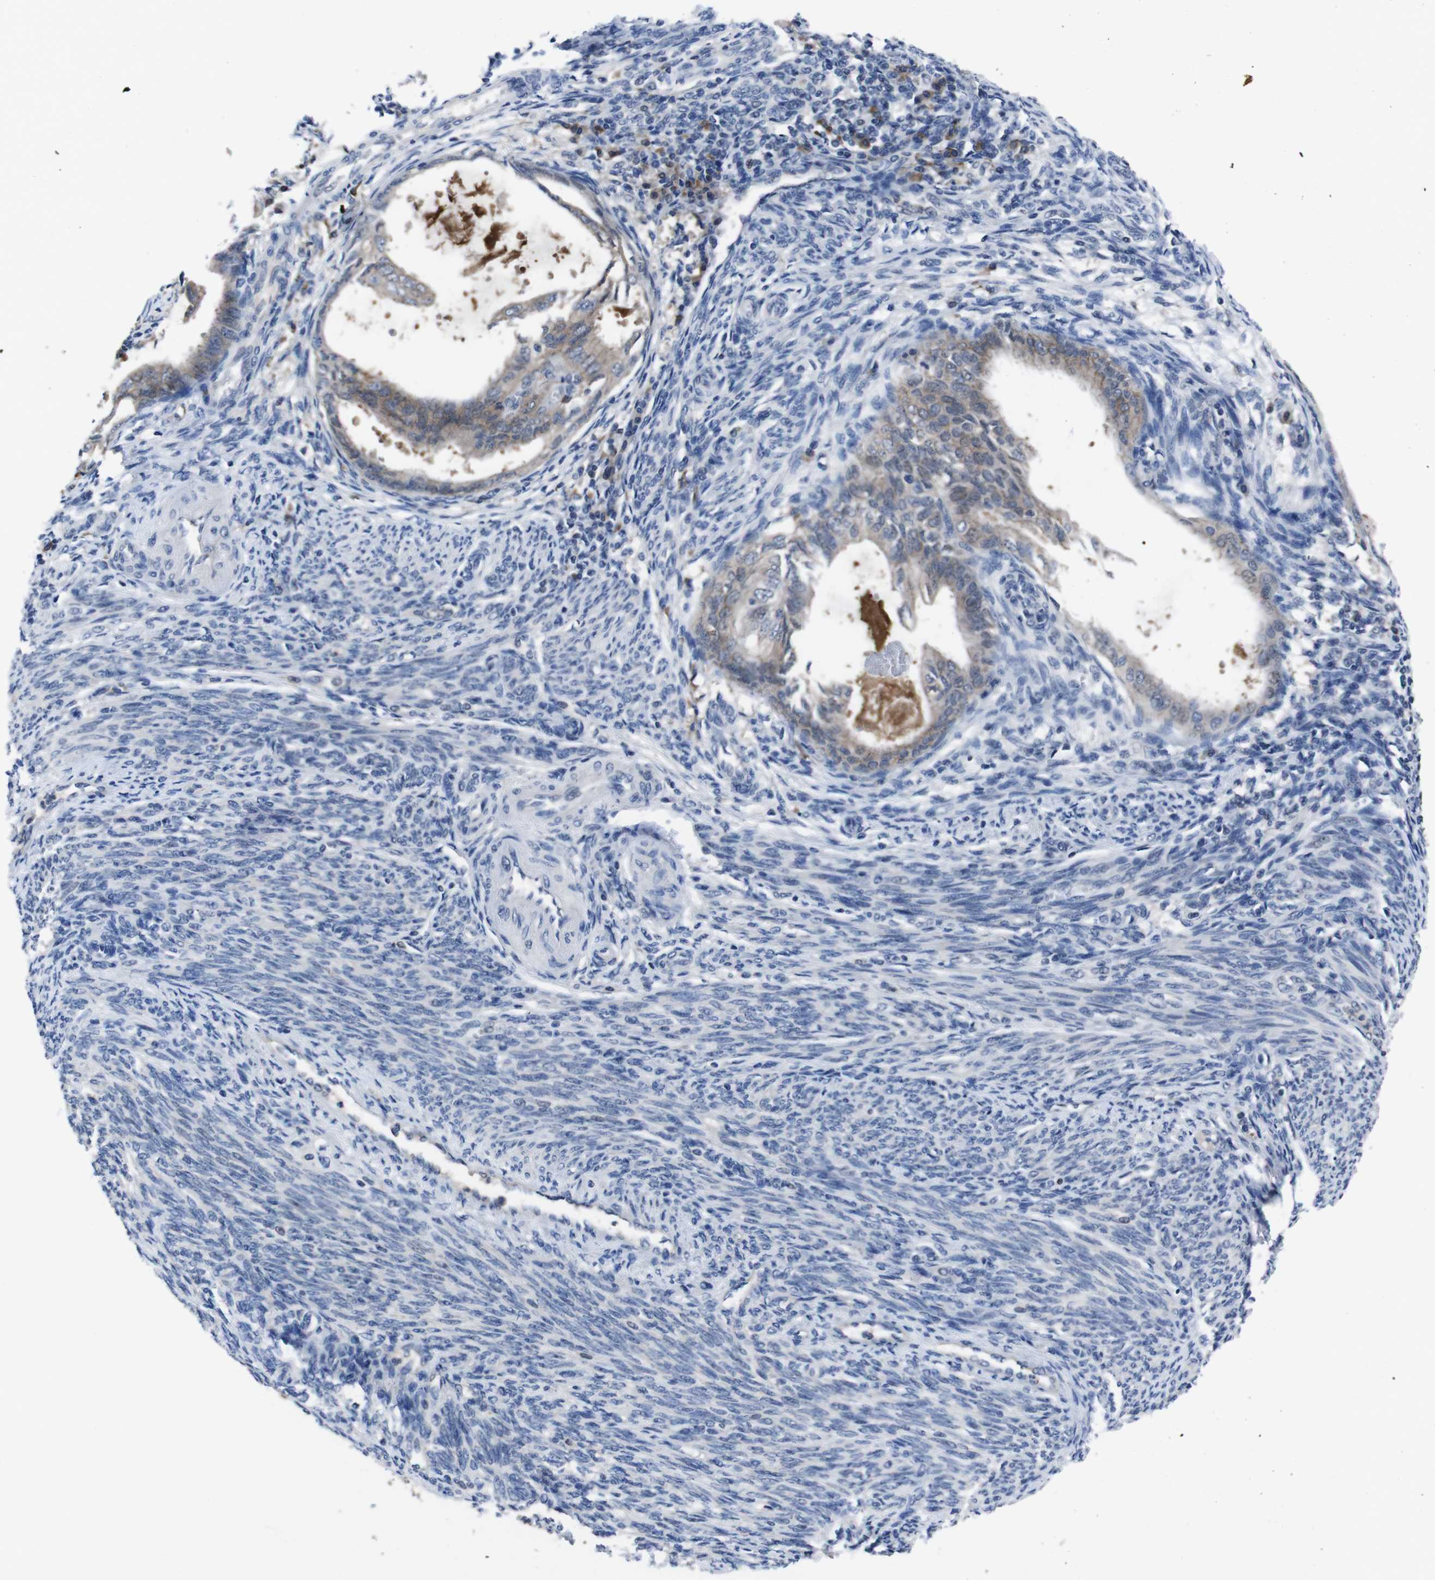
{"staining": {"intensity": "moderate", "quantity": ">75%", "location": "cytoplasmic/membranous"}, "tissue": "endometrial cancer", "cell_type": "Tumor cells", "image_type": "cancer", "snomed": [{"axis": "morphology", "description": "Adenocarcinoma, NOS"}, {"axis": "topography", "description": "Endometrium"}], "caption": "Immunohistochemical staining of human adenocarcinoma (endometrial) displays moderate cytoplasmic/membranous protein positivity in approximately >75% of tumor cells.", "gene": "SEMA4B", "patient": {"sex": "female", "age": 58}}